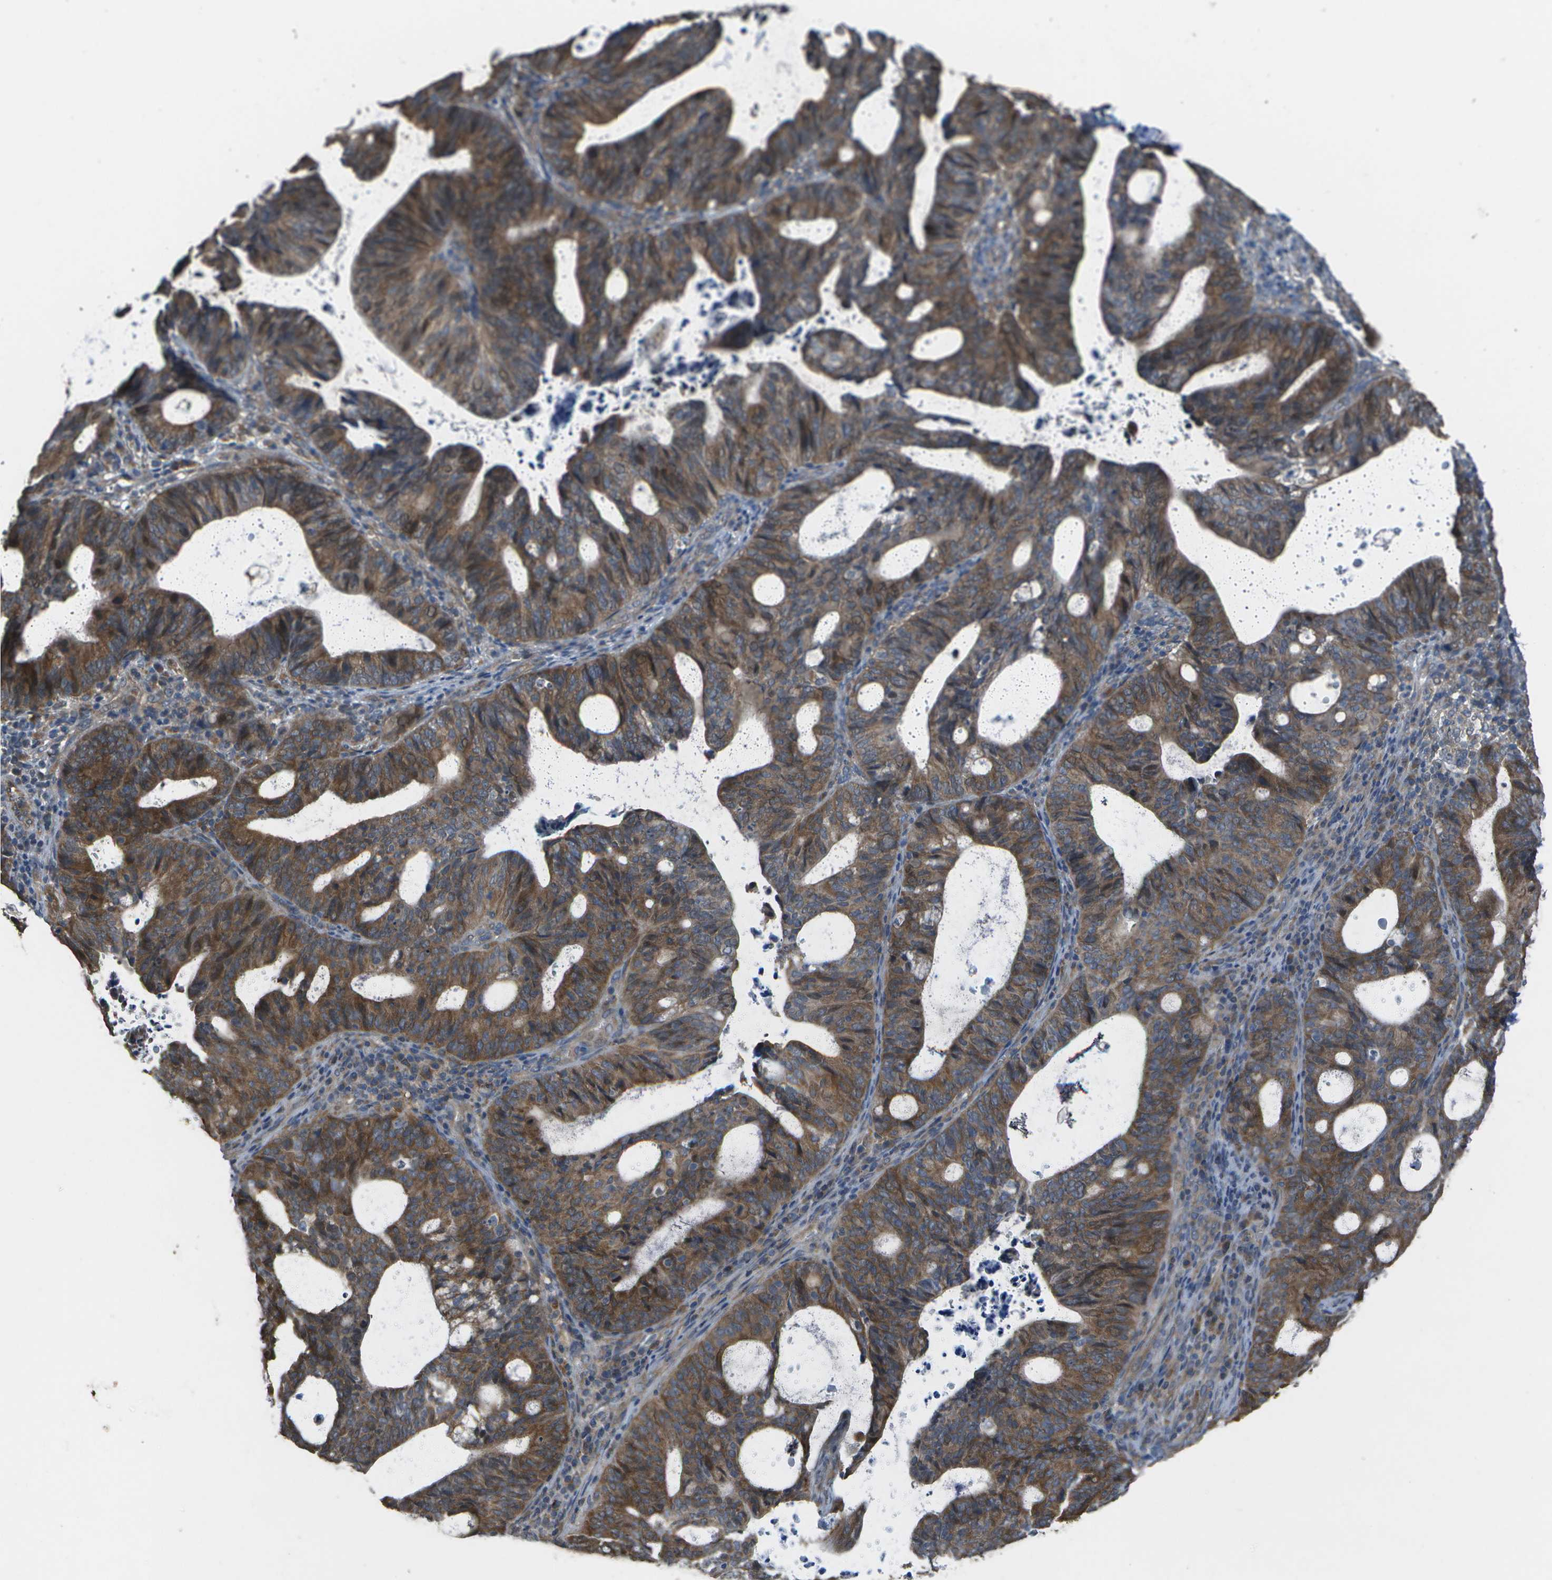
{"staining": {"intensity": "moderate", "quantity": ">75%", "location": "cytoplasmic/membranous"}, "tissue": "endometrial cancer", "cell_type": "Tumor cells", "image_type": "cancer", "snomed": [{"axis": "morphology", "description": "Adenocarcinoma, NOS"}, {"axis": "topography", "description": "Uterus"}], "caption": "Immunohistochemistry micrograph of neoplastic tissue: adenocarcinoma (endometrial) stained using immunohistochemistry (IHC) reveals medium levels of moderate protein expression localized specifically in the cytoplasmic/membranous of tumor cells, appearing as a cytoplasmic/membranous brown color.", "gene": "CLNS1A", "patient": {"sex": "female", "age": 83}}